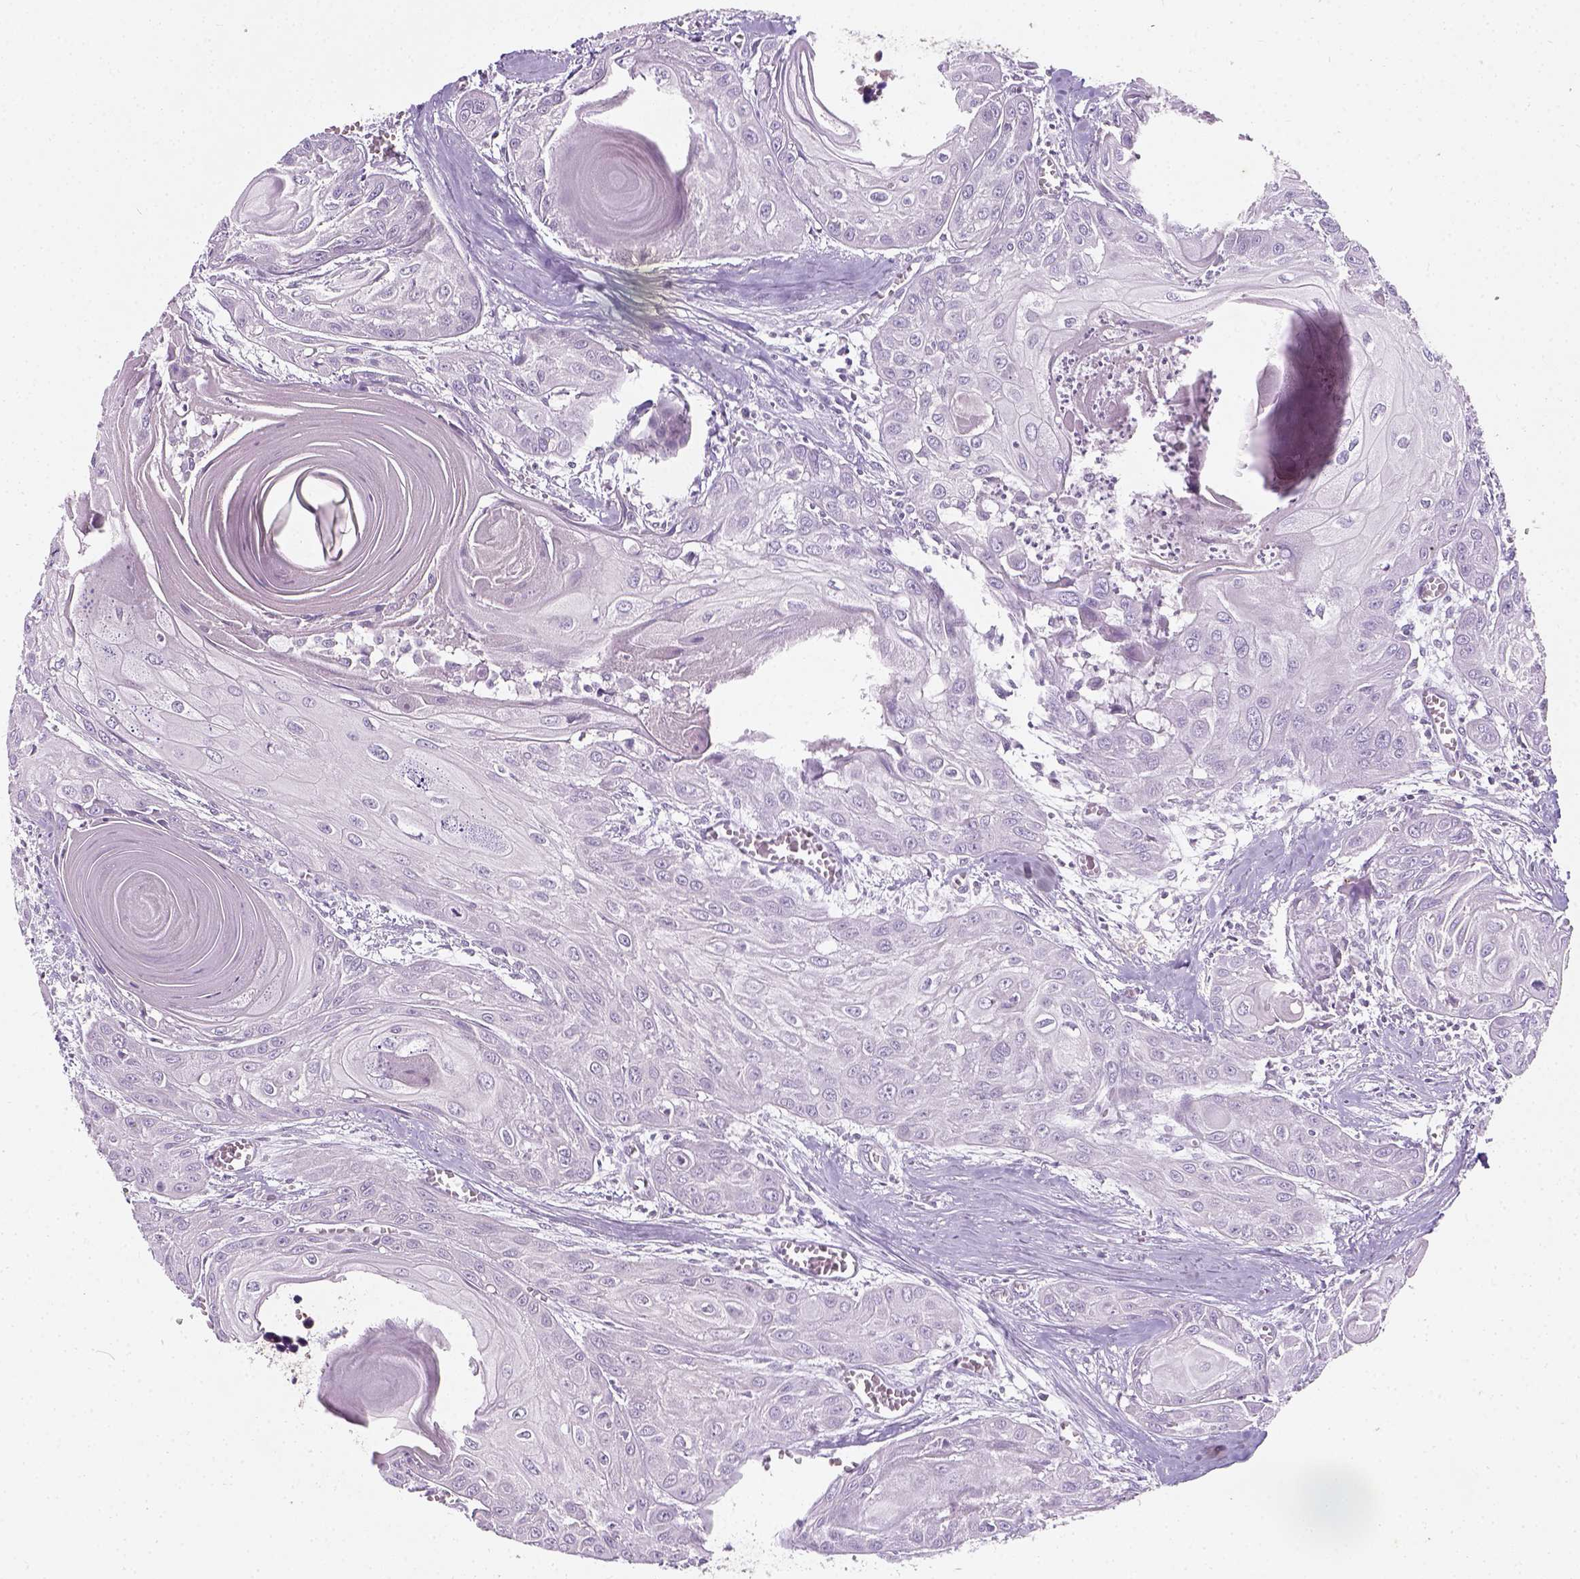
{"staining": {"intensity": "negative", "quantity": "none", "location": "none"}, "tissue": "head and neck cancer", "cell_type": "Tumor cells", "image_type": "cancer", "snomed": [{"axis": "morphology", "description": "Squamous cell carcinoma, NOS"}, {"axis": "topography", "description": "Oral tissue"}, {"axis": "topography", "description": "Head-Neck"}], "caption": "The IHC image has no significant staining in tumor cells of head and neck cancer (squamous cell carcinoma) tissue. The staining is performed using DAB (3,3'-diaminobenzidine) brown chromogen with nuclei counter-stained in using hematoxylin.", "gene": "CHODL", "patient": {"sex": "male", "age": 71}}